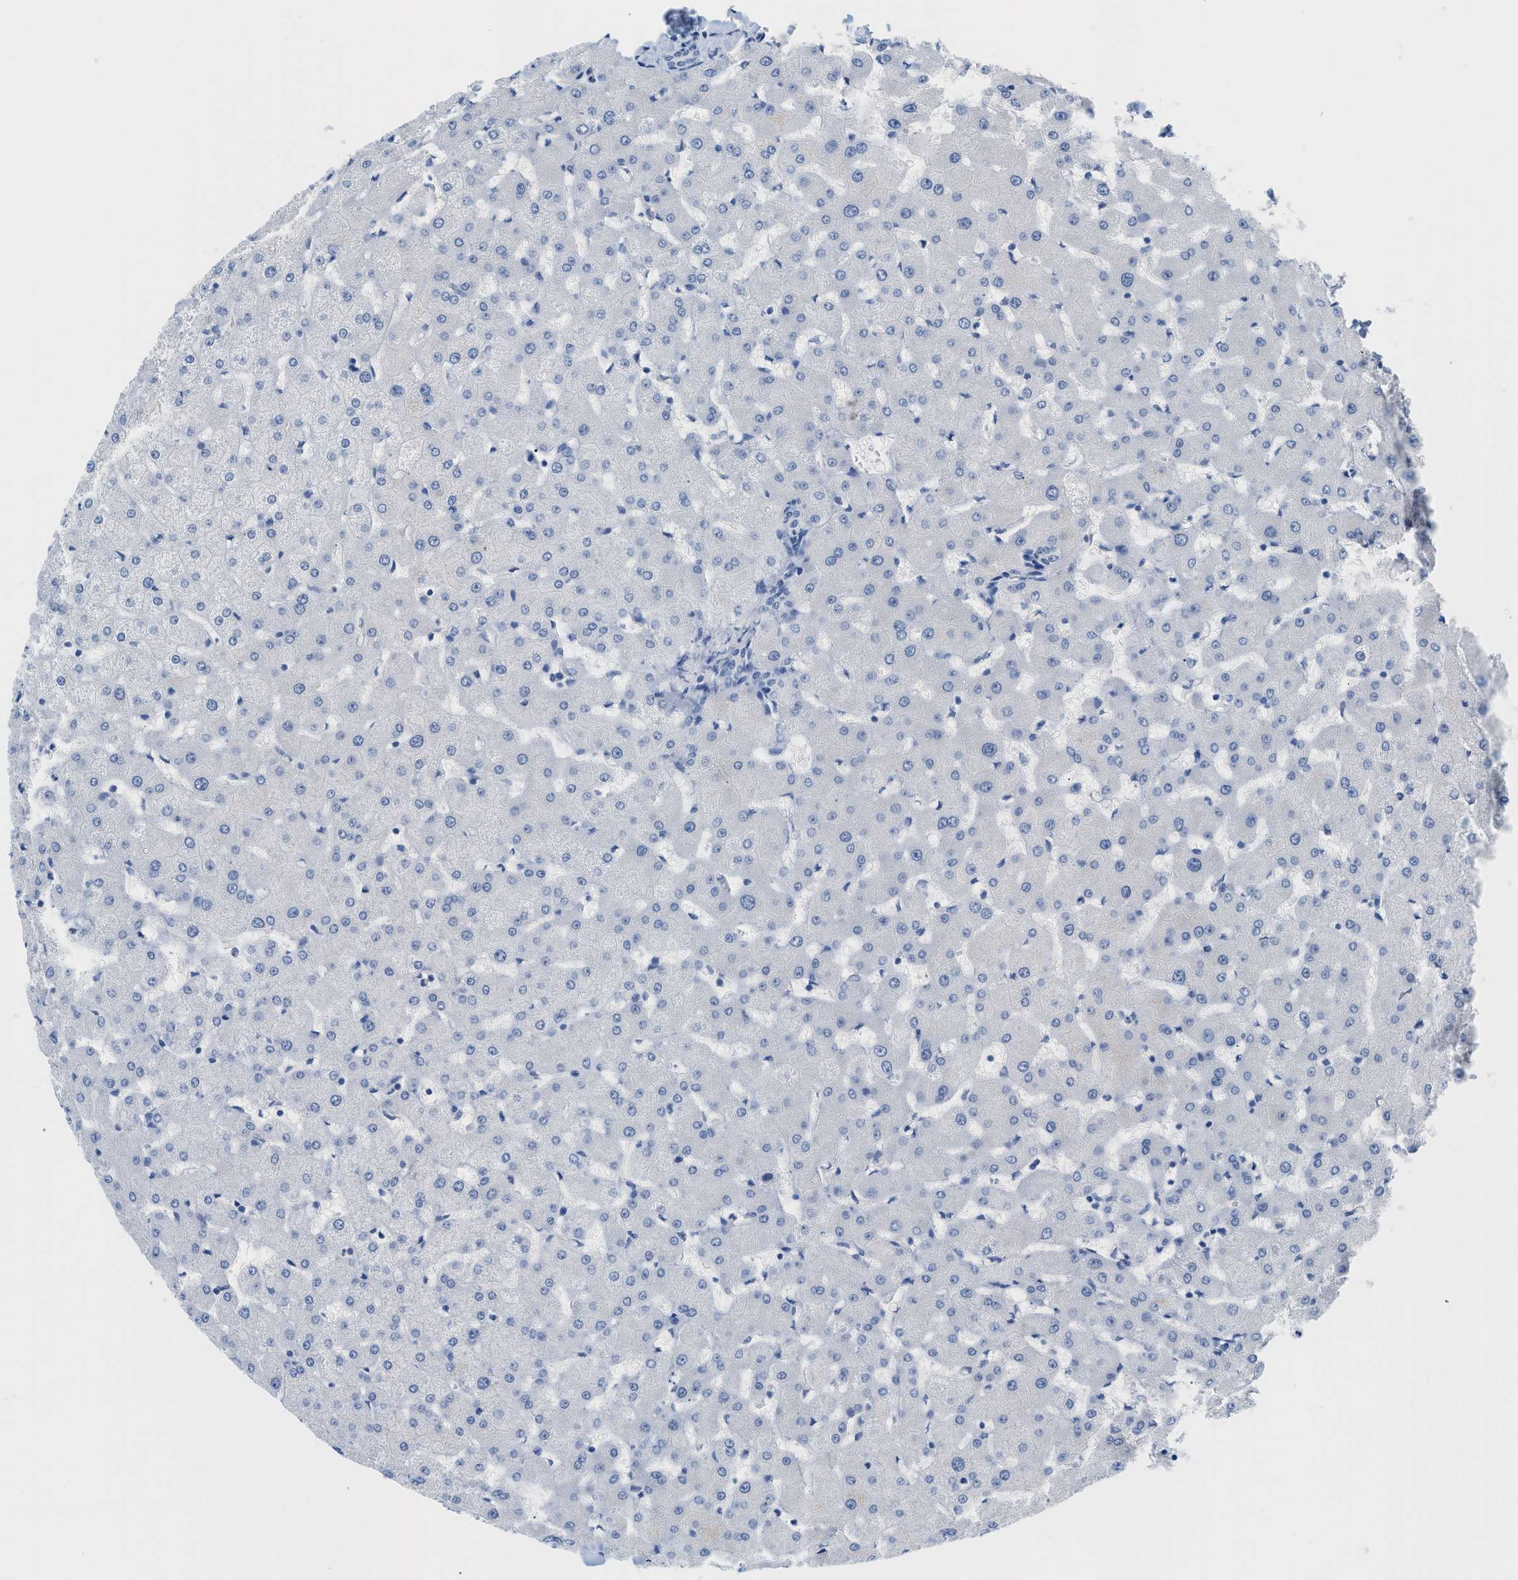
{"staining": {"intensity": "negative", "quantity": "none", "location": "none"}, "tissue": "liver", "cell_type": "Cholangiocytes", "image_type": "normal", "snomed": [{"axis": "morphology", "description": "Normal tissue, NOS"}, {"axis": "topography", "description": "Liver"}], "caption": "IHC micrograph of benign liver: human liver stained with DAB exhibits no significant protein expression in cholangiocytes.", "gene": "PAPPA", "patient": {"sex": "female", "age": 63}}